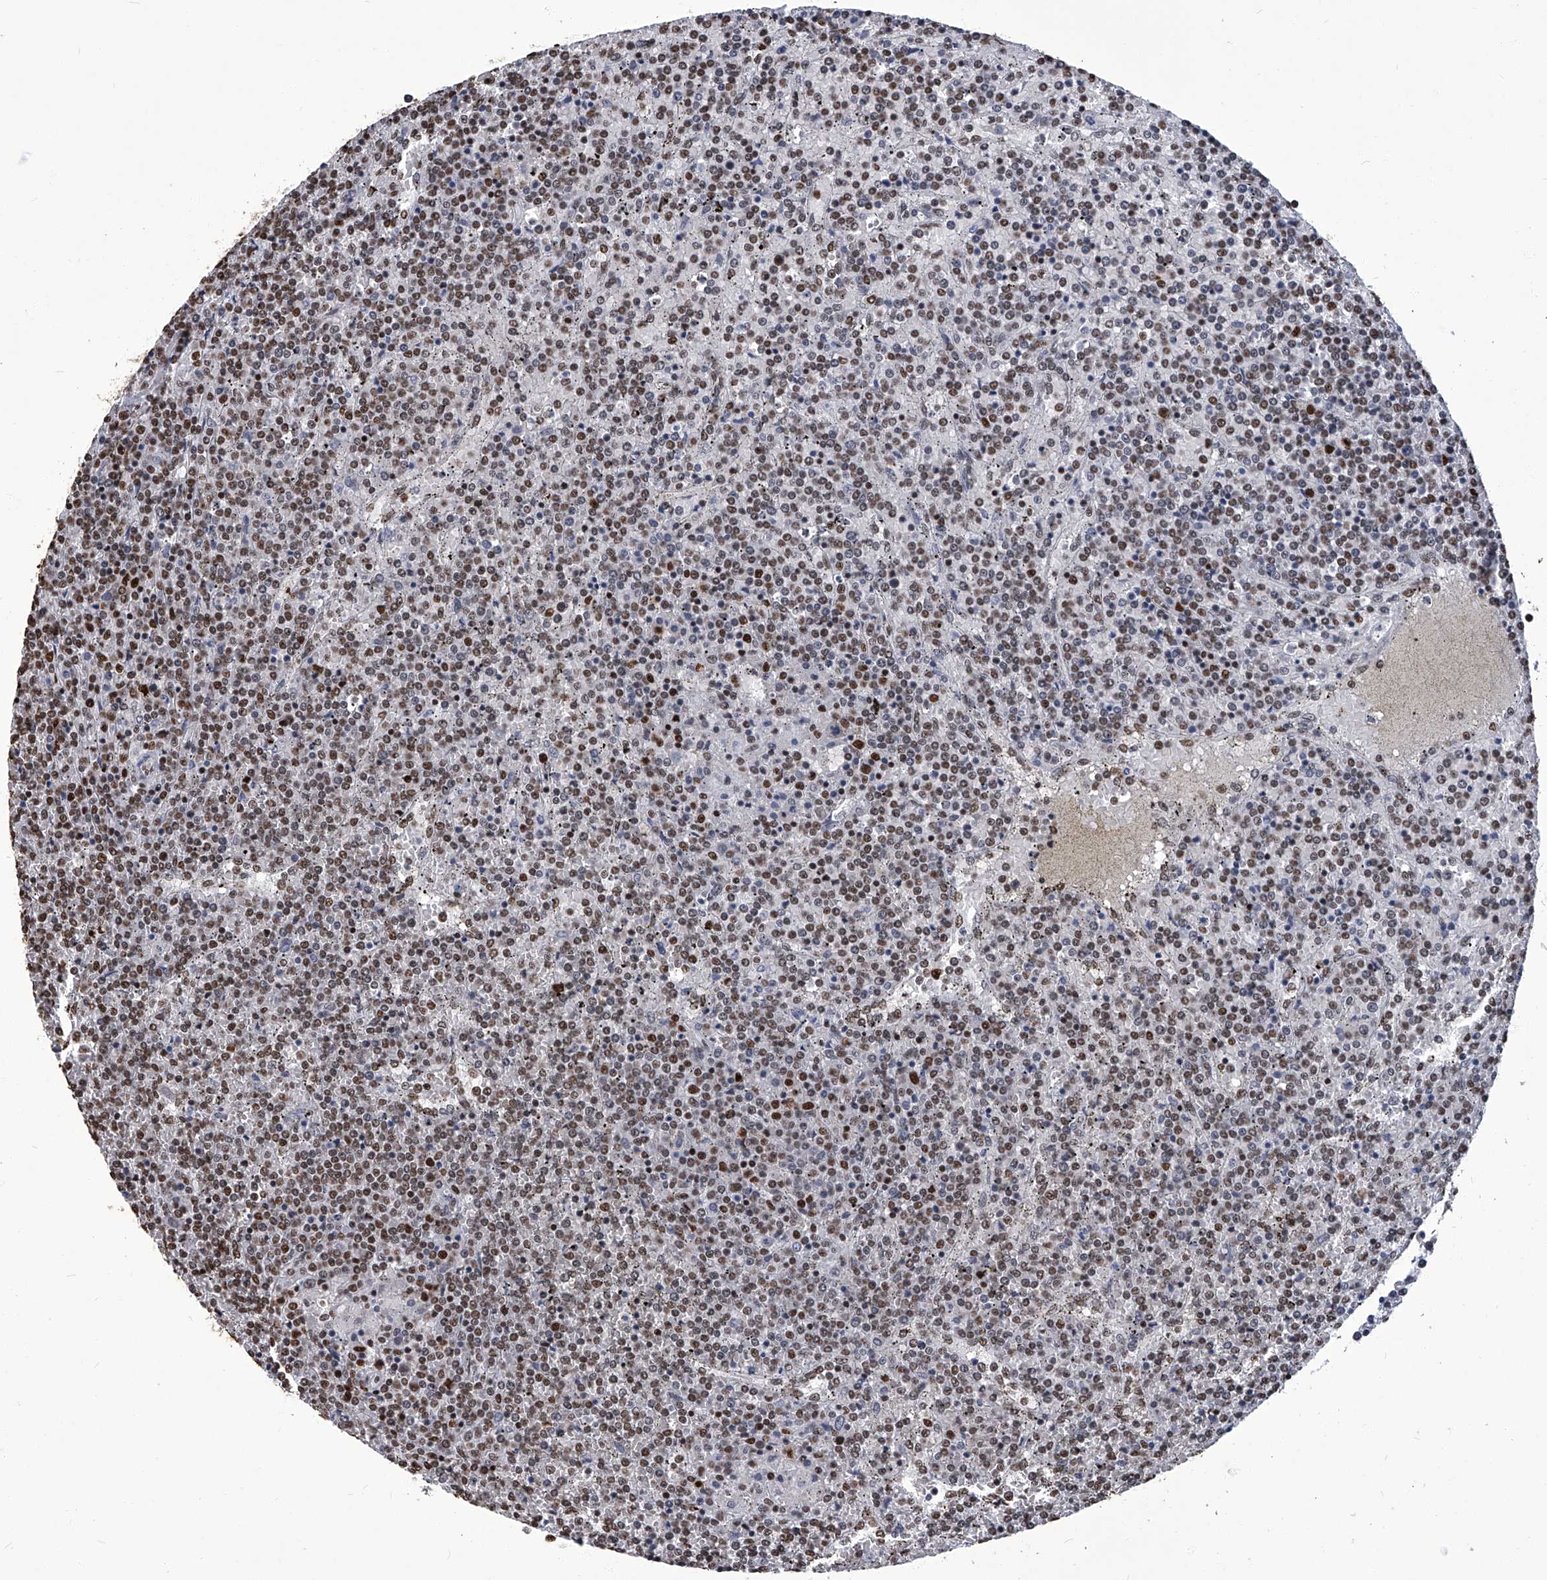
{"staining": {"intensity": "moderate", "quantity": "25%-75%", "location": "nuclear"}, "tissue": "lymphoma", "cell_type": "Tumor cells", "image_type": "cancer", "snomed": [{"axis": "morphology", "description": "Malignant lymphoma, non-Hodgkin's type, Low grade"}, {"axis": "topography", "description": "Spleen"}], "caption": "A medium amount of moderate nuclear positivity is present in about 25%-75% of tumor cells in malignant lymphoma, non-Hodgkin's type (low-grade) tissue.", "gene": "HBP1", "patient": {"sex": "female", "age": 19}}